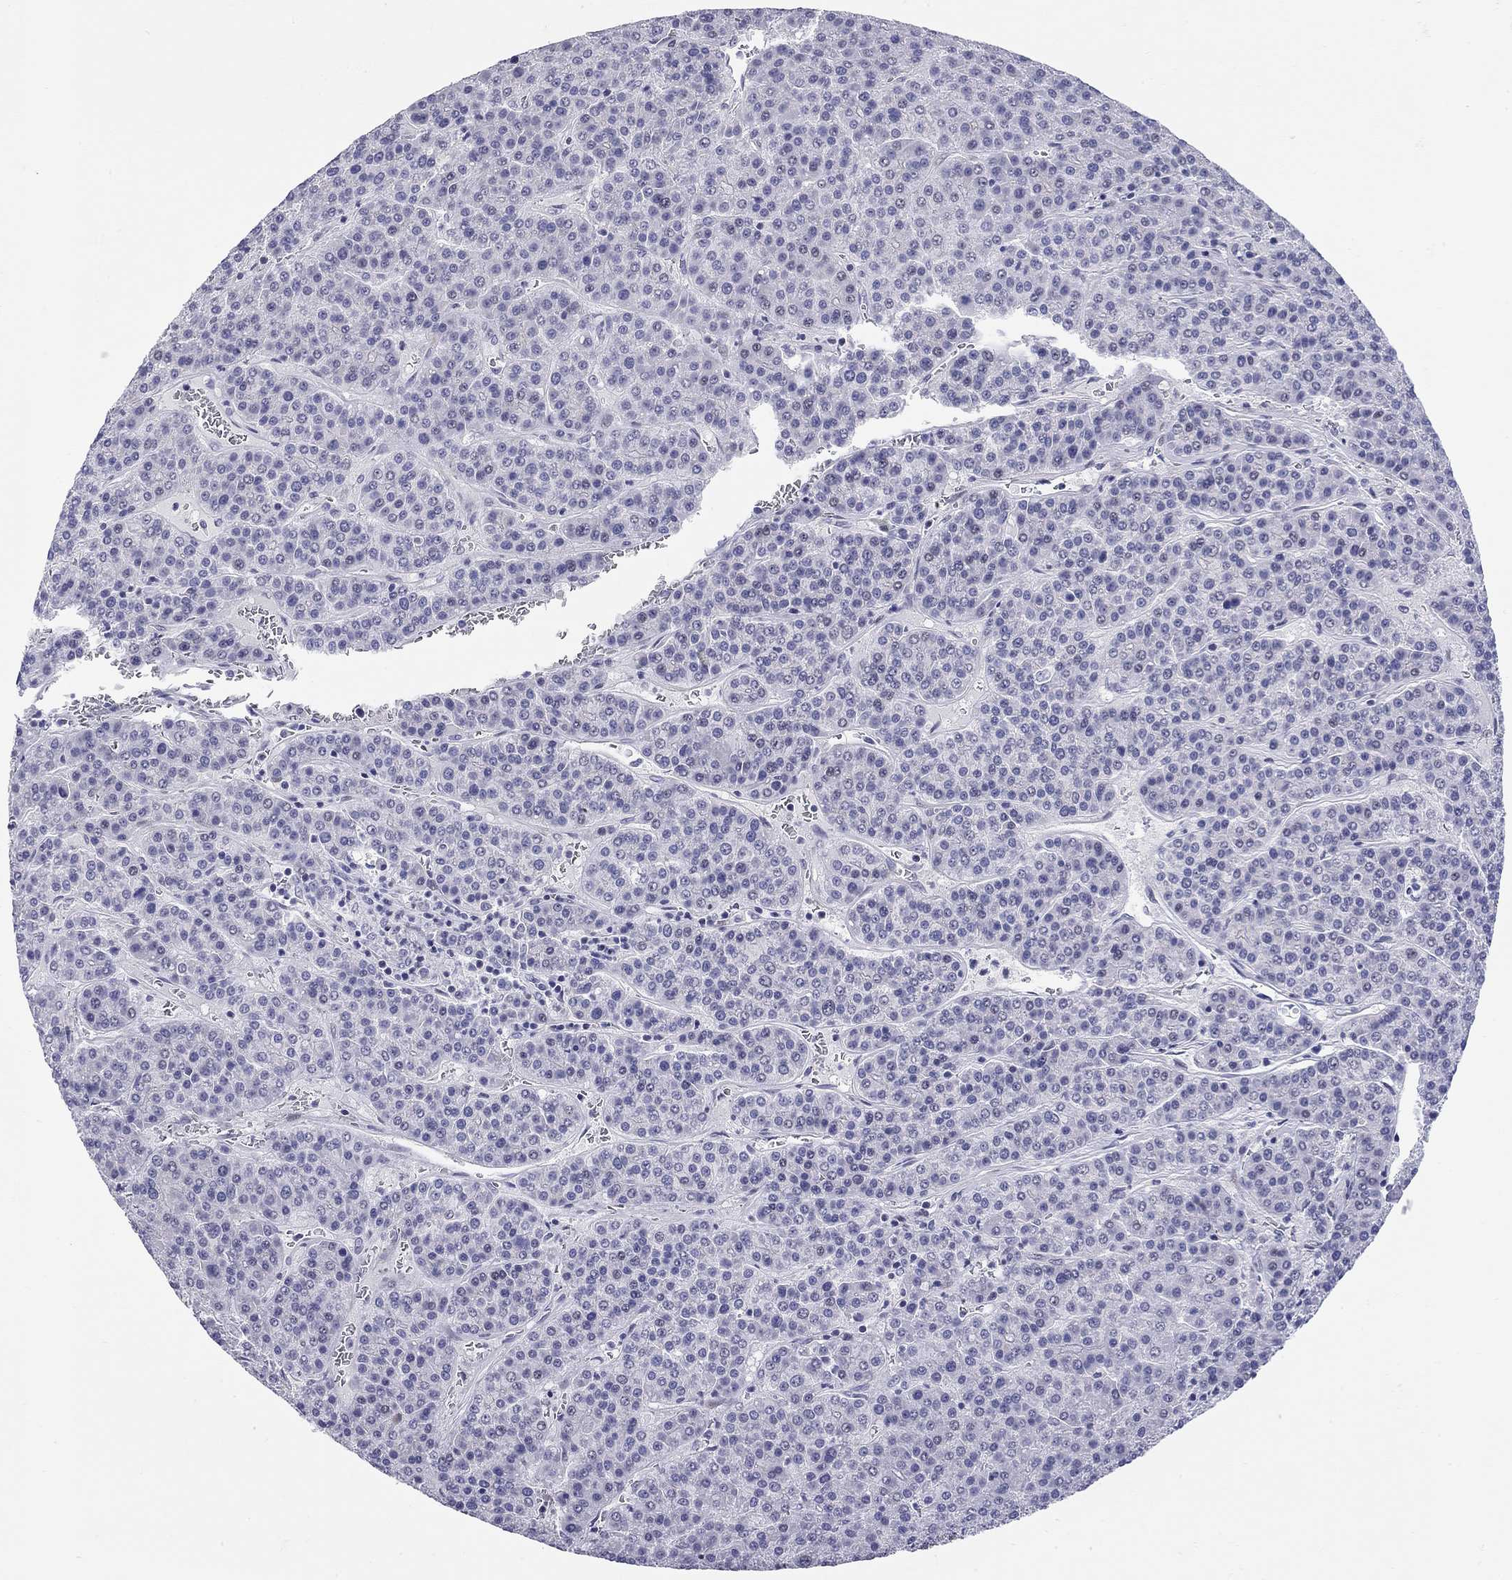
{"staining": {"intensity": "negative", "quantity": "none", "location": "none"}, "tissue": "liver cancer", "cell_type": "Tumor cells", "image_type": "cancer", "snomed": [{"axis": "morphology", "description": "Carcinoma, Hepatocellular, NOS"}, {"axis": "topography", "description": "Liver"}], "caption": "Human liver cancer (hepatocellular carcinoma) stained for a protein using immunohistochemistry (IHC) displays no expression in tumor cells.", "gene": "C8orf88", "patient": {"sex": "female", "age": 58}}